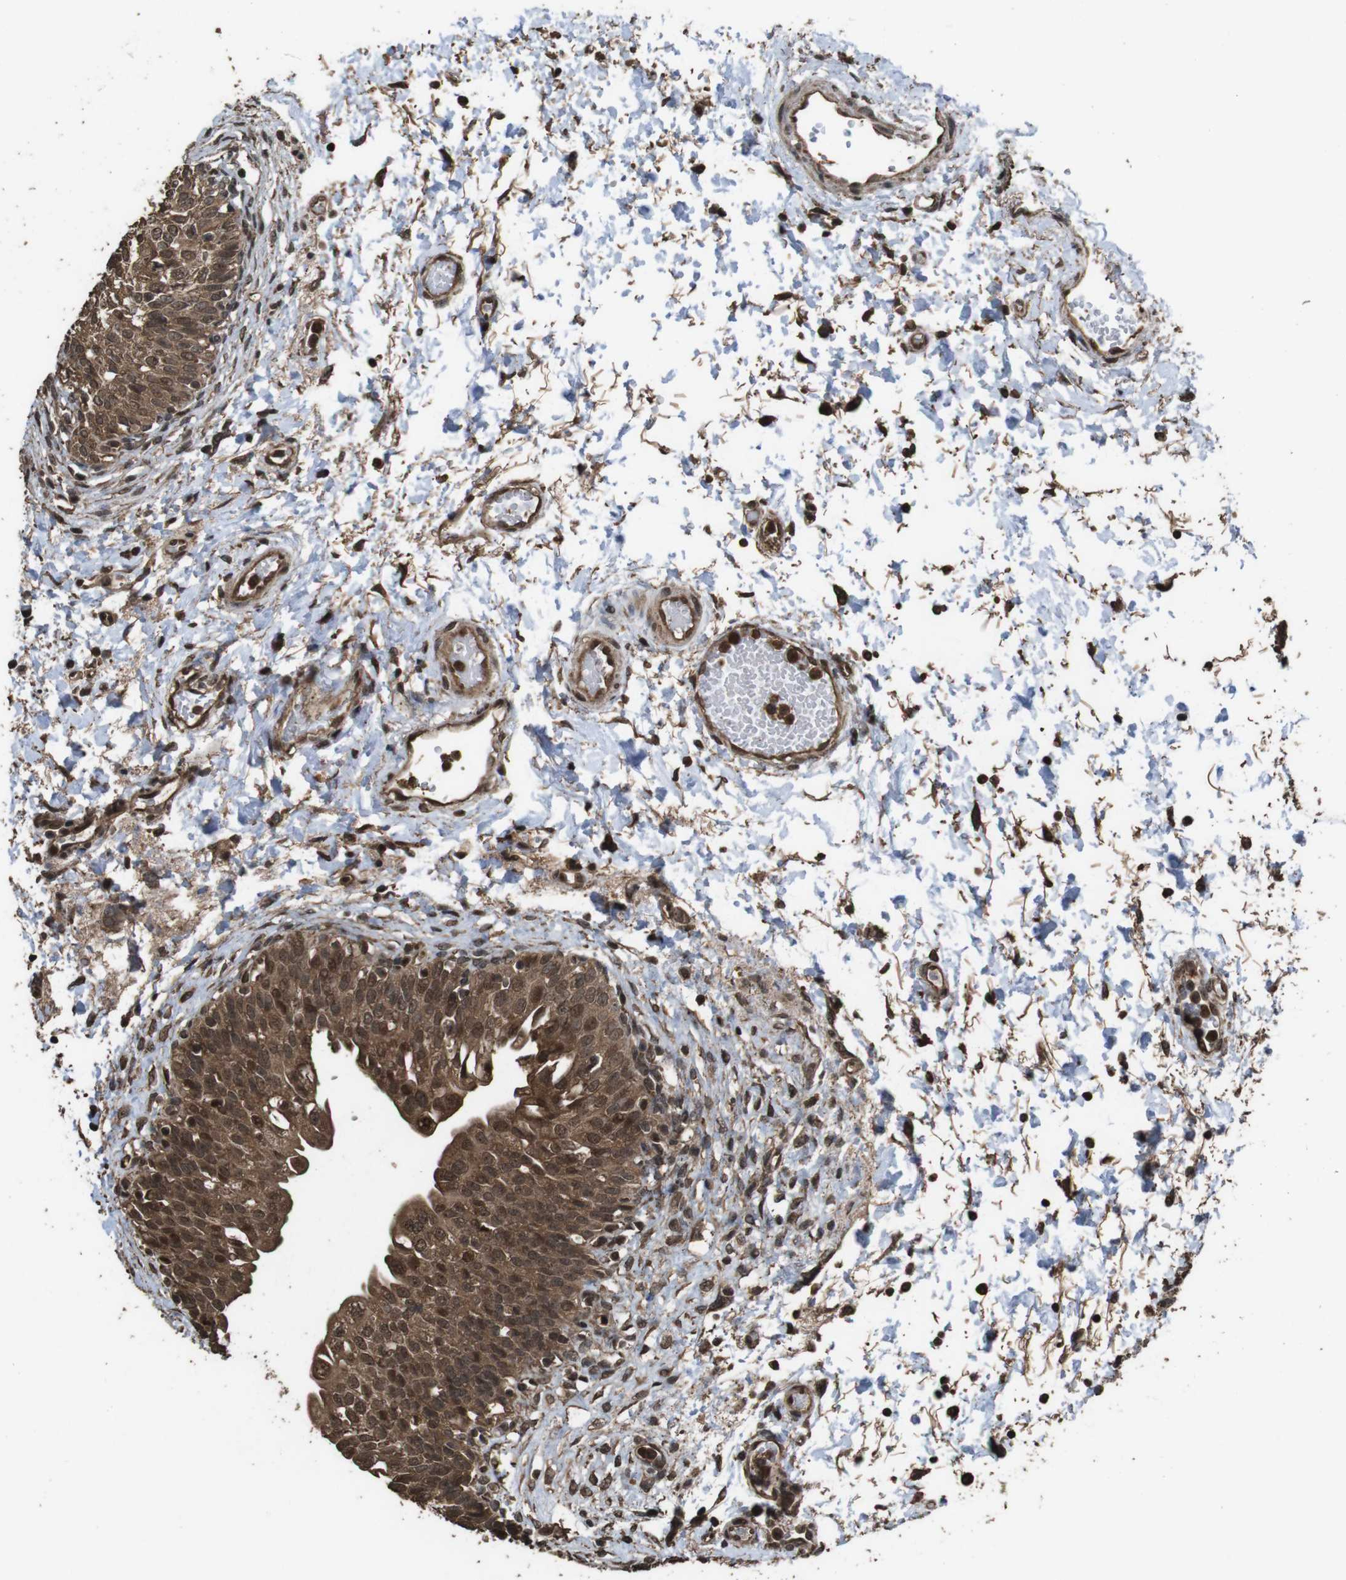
{"staining": {"intensity": "strong", "quantity": ">75%", "location": "cytoplasmic/membranous,nuclear"}, "tissue": "urinary bladder", "cell_type": "Urothelial cells", "image_type": "normal", "snomed": [{"axis": "morphology", "description": "Normal tissue, NOS"}, {"axis": "topography", "description": "Urinary bladder"}], "caption": "Brown immunohistochemical staining in normal human urinary bladder displays strong cytoplasmic/membranous,nuclear positivity in about >75% of urothelial cells.", "gene": "RRAS2", "patient": {"sex": "male", "age": 55}}